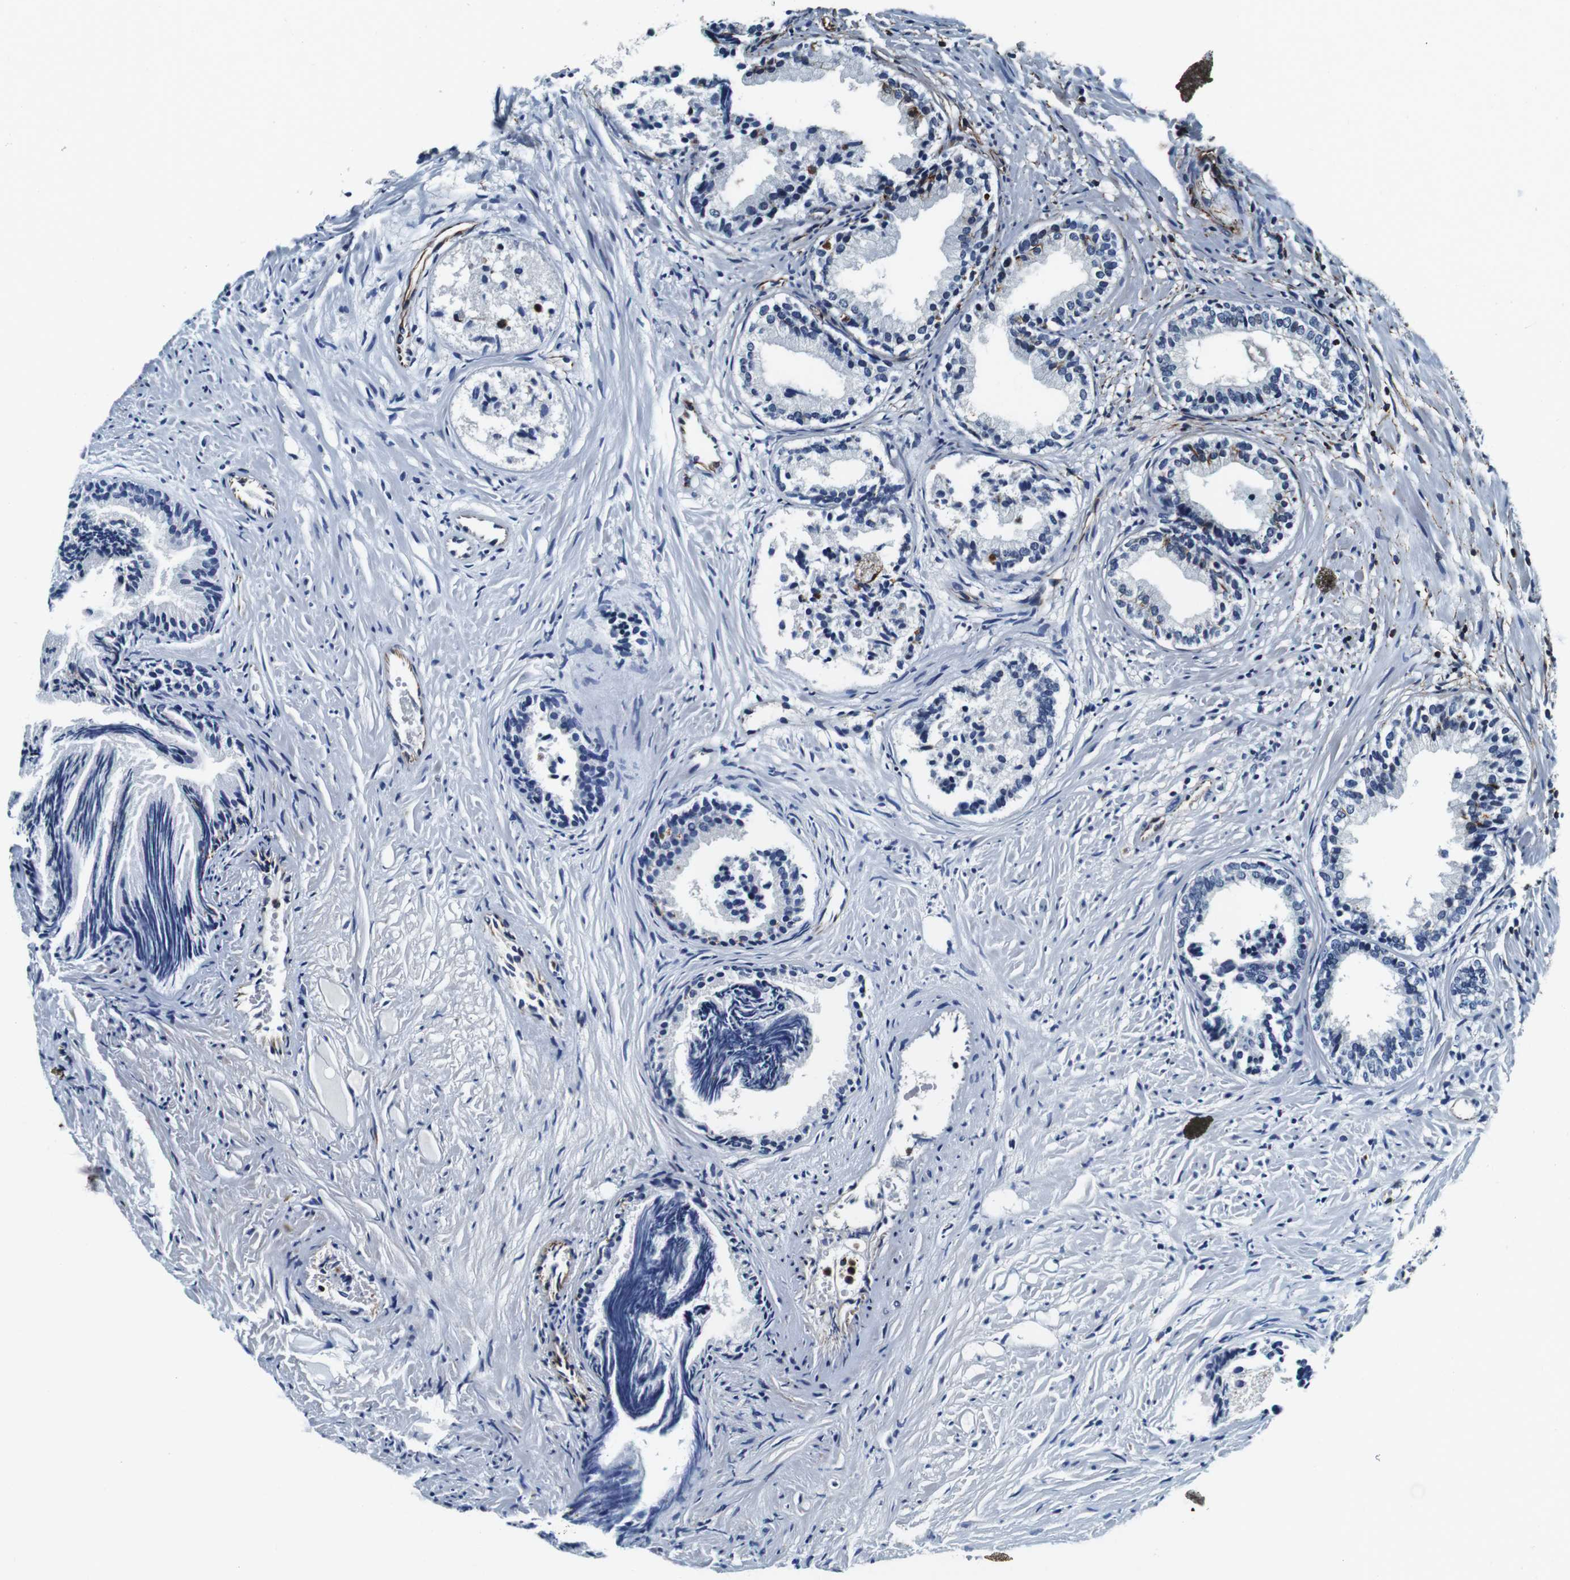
{"staining": {"intensity": "negative", "quantity": "none", "location": "none"}, "tissue": "prostate", "cell_type": "Glandular cells", "image_type": "normal", "snomed": [{"axis": "morphology", "description": "Normal tissue, NOS"}, {"axis": "topography", "description": "Prostate"}], "caption": "Immunohistochemistry image of normal prostate: human prostate stained with DAB displays no significant protein positivity in glandular cells. (DAB IHC with hematoxylin counter stain).", "gene": "GJE1", "patient": {"sex": "male", "age": 76}}